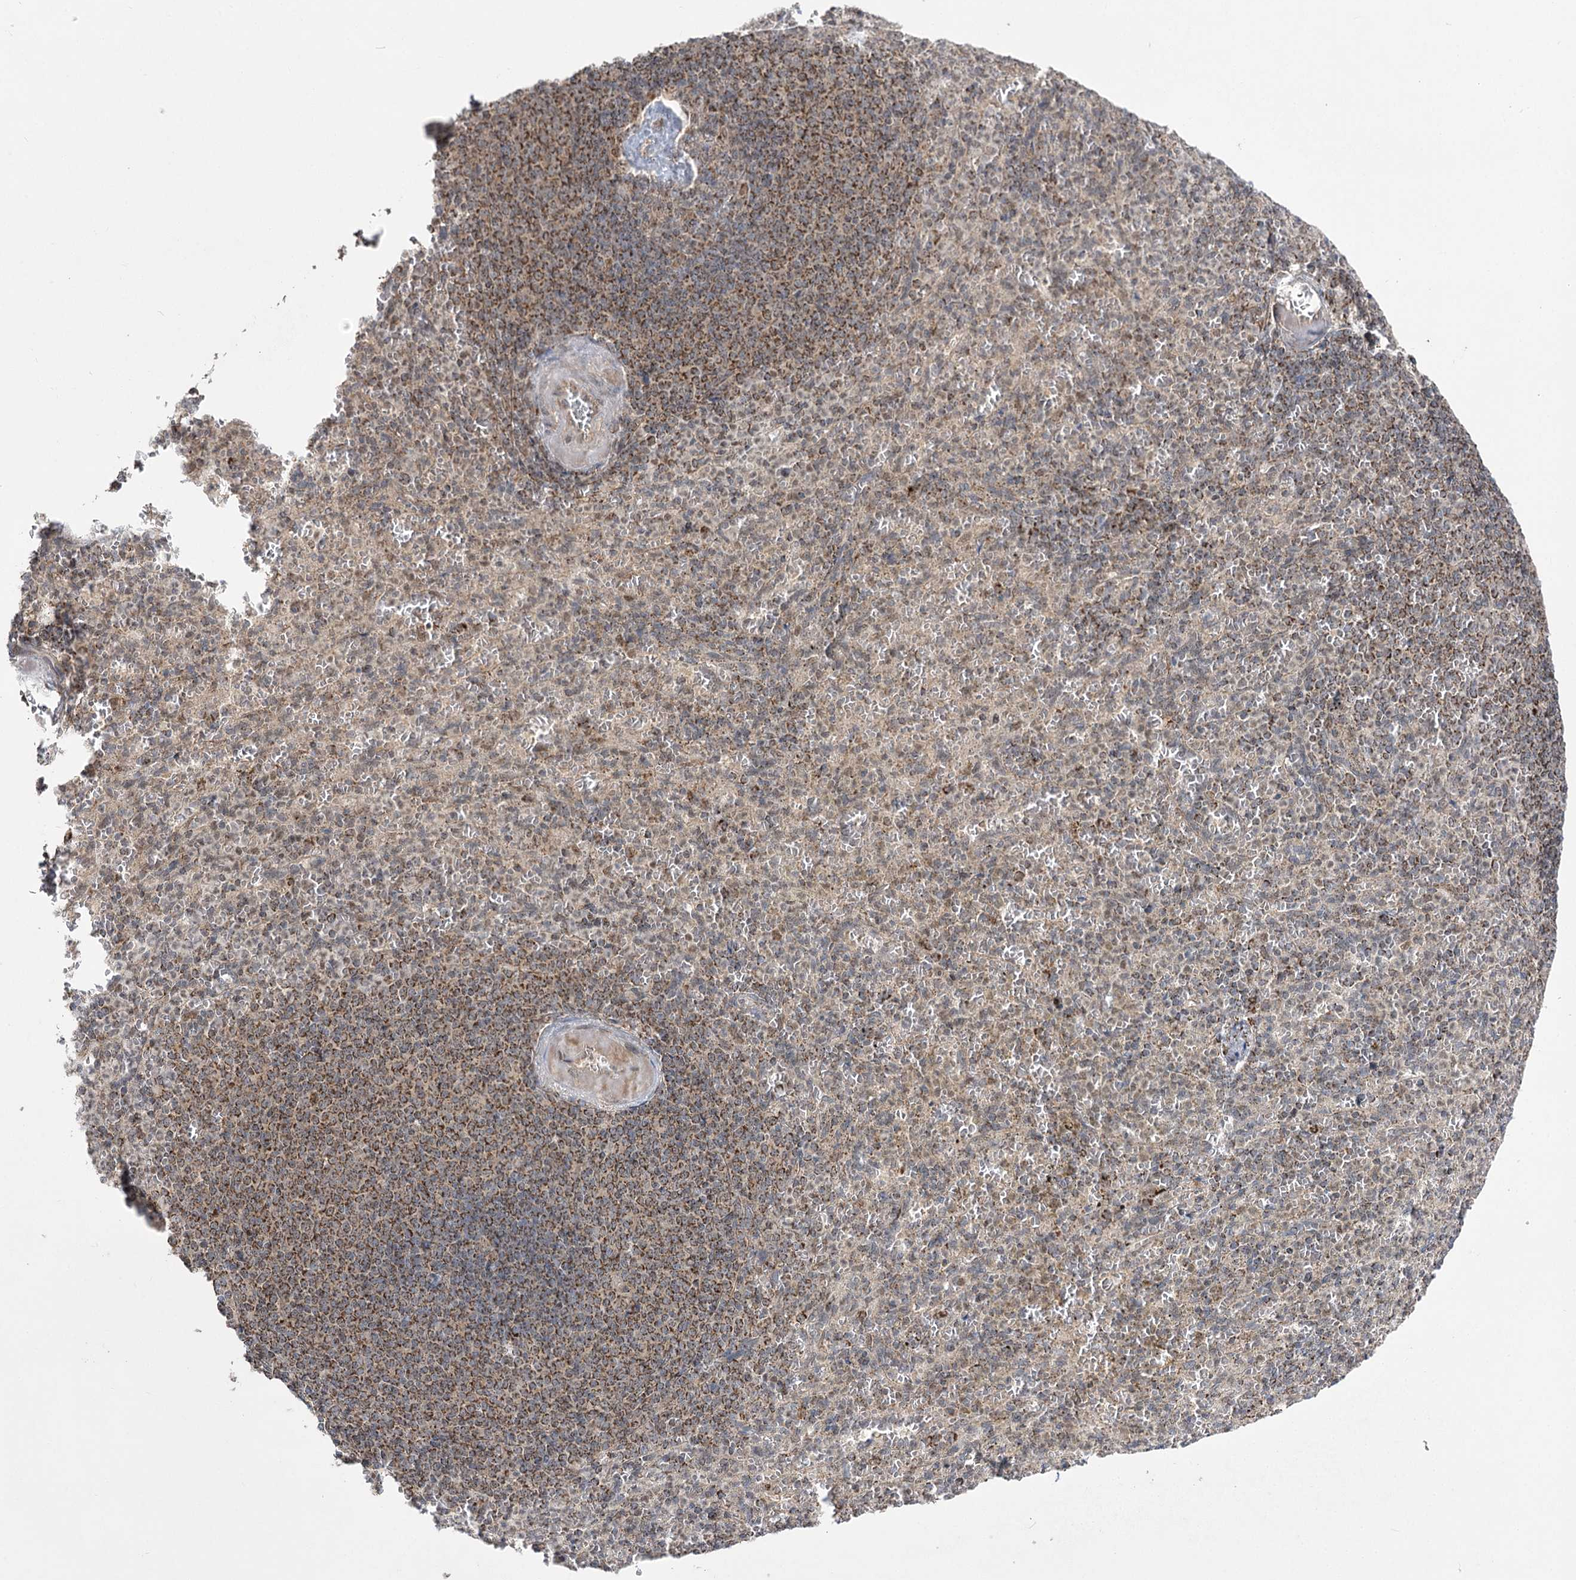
{"staining": {"intensity": "moderate", "quantity": "25%-75%", "location": "cytoplasmic/membranous"}, "tissue": "spleen", "cell_type": "Cells in red pulp", "image_type": "normal", "snomed": [{"axis": "morphology", "description": "Normal tissue, NOS"}, {"axis": "topography", "description": "Spleen"}], "caption": "Cells in red pulp reveal medium levels of moderate cytoplasmic/membranous expression in about 25%-75% of cells in benign spleen. Using DAB (brown) and hematoxylin (blue) stains, captured at high magnification using brightfield microscopy.", "gene": "SLC4A1AP", "patient": {"sex": "female", "age": 74}}